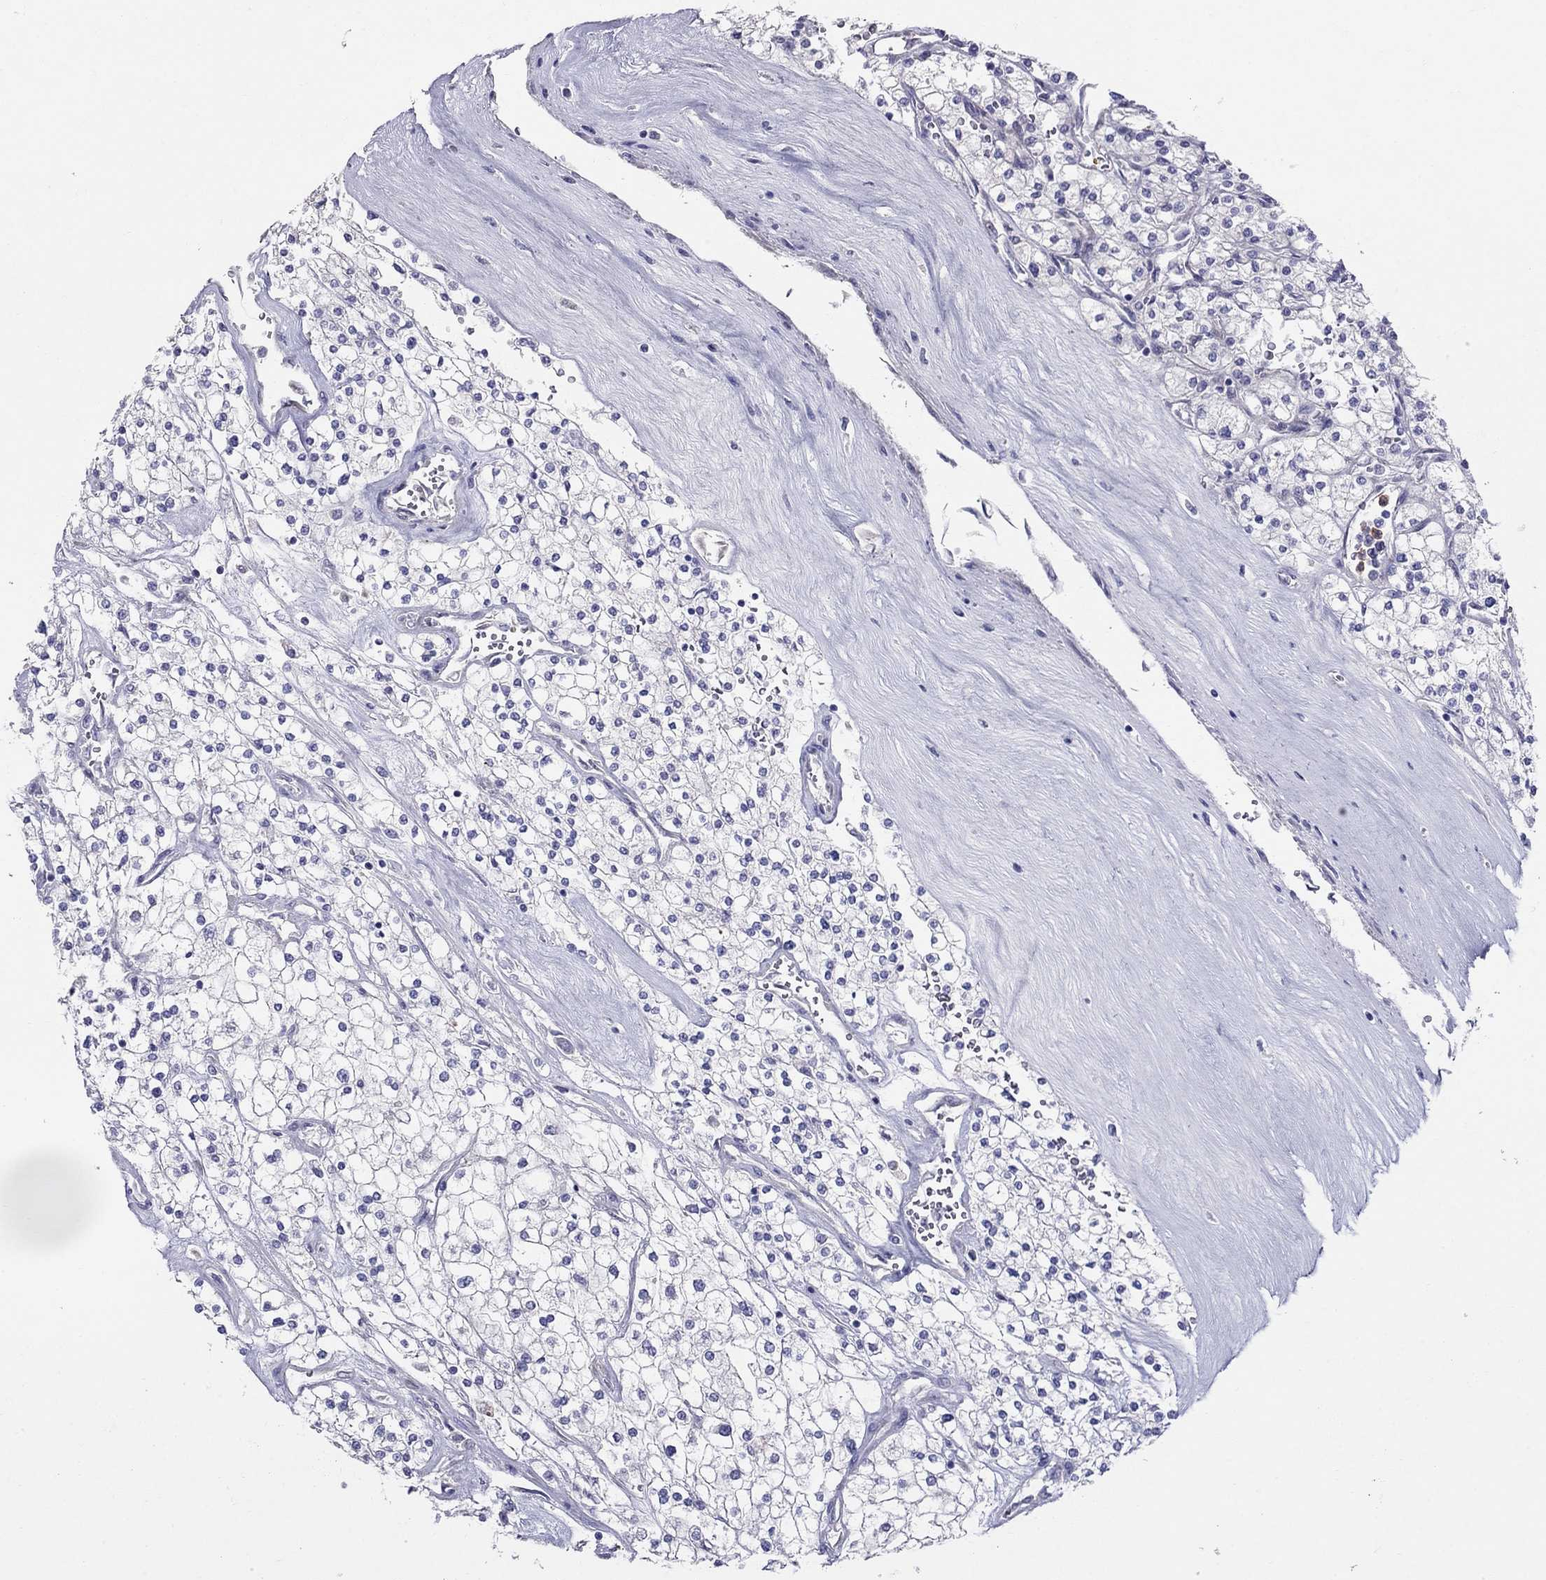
{"staining": {"intensity": "negative", "quantity": "none", "location": "none"}, "tissue": "renal cancer", "cell_type": "Tumor cells", "image_type": "cancer", "snomed": [{"axis": "morphology", "description": "Adenocarcinoma, NOS"}, {"axis": "topography", "description": "Kidney"}], "caption": "DAB immunohistochemical staining of human renal cancer (adenocarcinoma) displays no significant staining in tumor cells.", "gene": "SPINT4", "patient": {"sex": "male", "age": 80}}